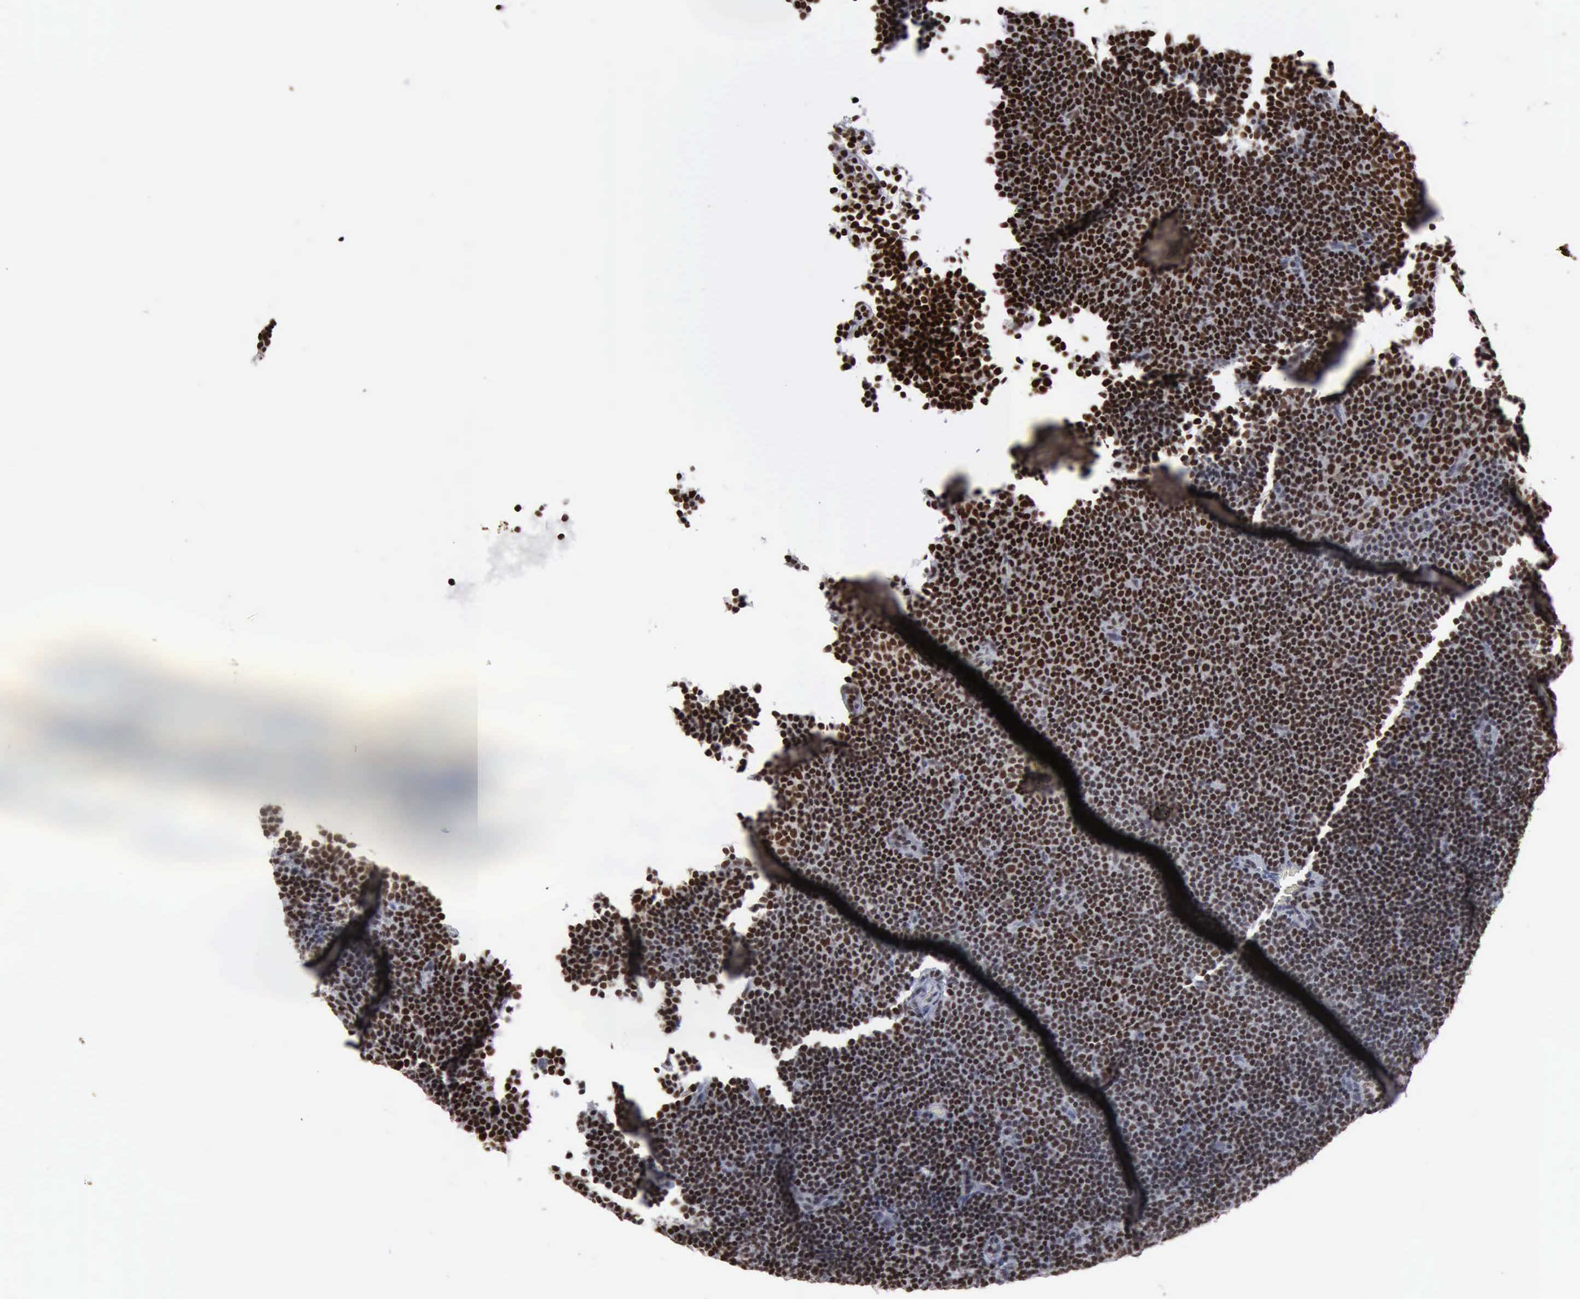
{"staining": {"intensity": "strong", "quantity": ">75%", "location": "nuclear"}, "tissue": "lymphoma", "cell_type": "Tumor cells", "image_type": "cancer", "snomed": [{"axis": "morphology", "description": "Malignant lymphoma, non-Hodgkin's type, Low grade"}, {"axis": "topography", "description": "Lymph node"}], "caption": "Immunohistochemistry (IHC) staining of malignant lymphoma, non-Hodgkin's type (low-grade), which shows high levels of strong nuclear staining in approximately >75% of tumor cells indicating strong nuclear protein staining. The staining was performed using DAB (brown) for protein detection and nuclei were counterstained in hematoxylin (blue).", "gene": "XPA", "patient": {"sex": "male", "age": 57}}